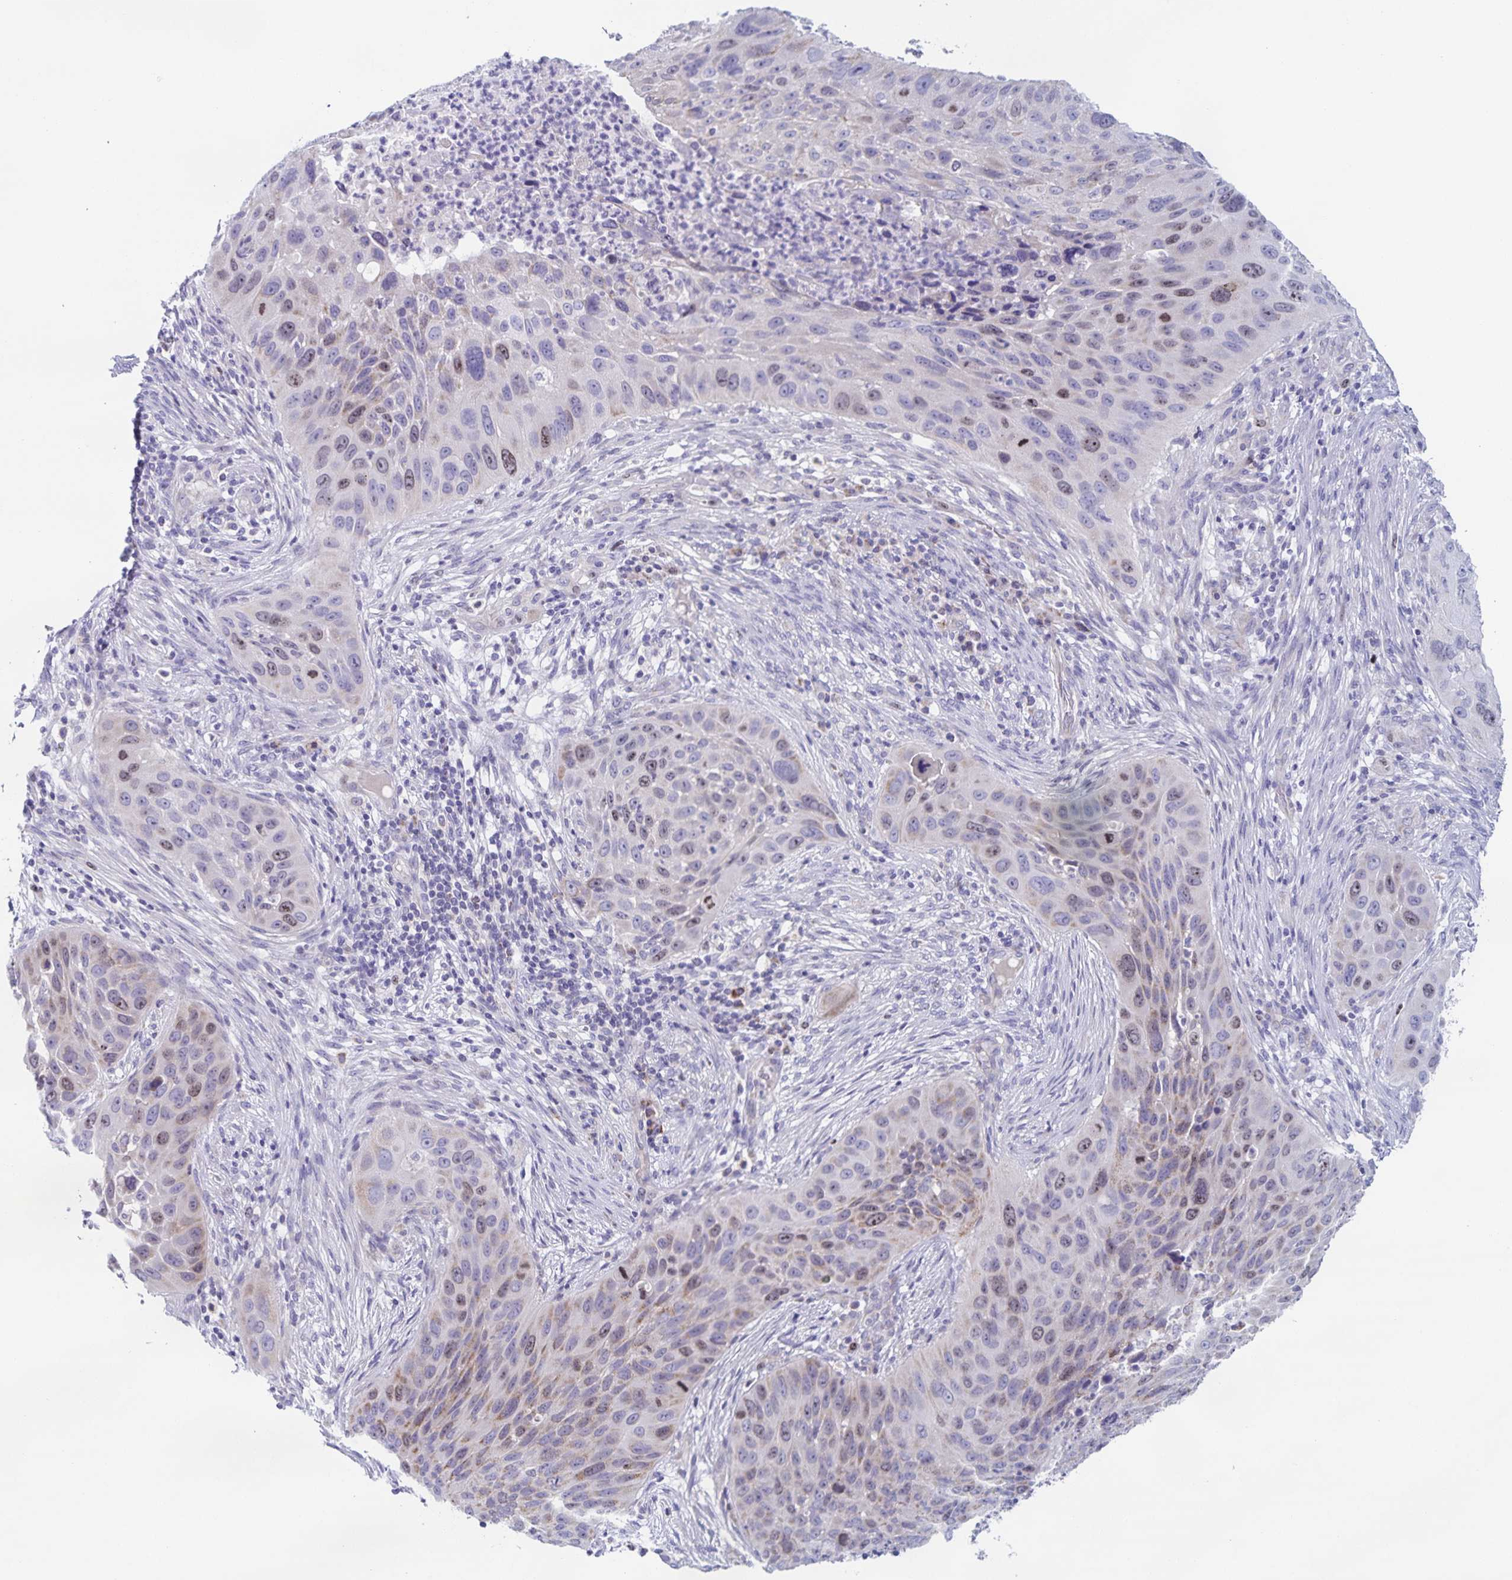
{"staining": {"intensity": "weak", "quantity": "<25%", "location": "cytoplasmic/membranous,nuclear"}, "tissue": "lung cancer", "cell_type": "Tumor cells", "image_type": "cancer", "snomed": [{"axis": "morphology", "description": "Squamous cell carcinoma, NOS"}, {"axis": "topography", "description": "Lung"}], "caption": "Immunohistochemistry (IHC) histopathology image of neoplastic tissue: lung cancer stained with DAB (3,3'-diaminobenzidine) shows no significant protein staining in tumor cells.", "gene": "CENPH", "patient": {"sex": "male", "age": 63}}